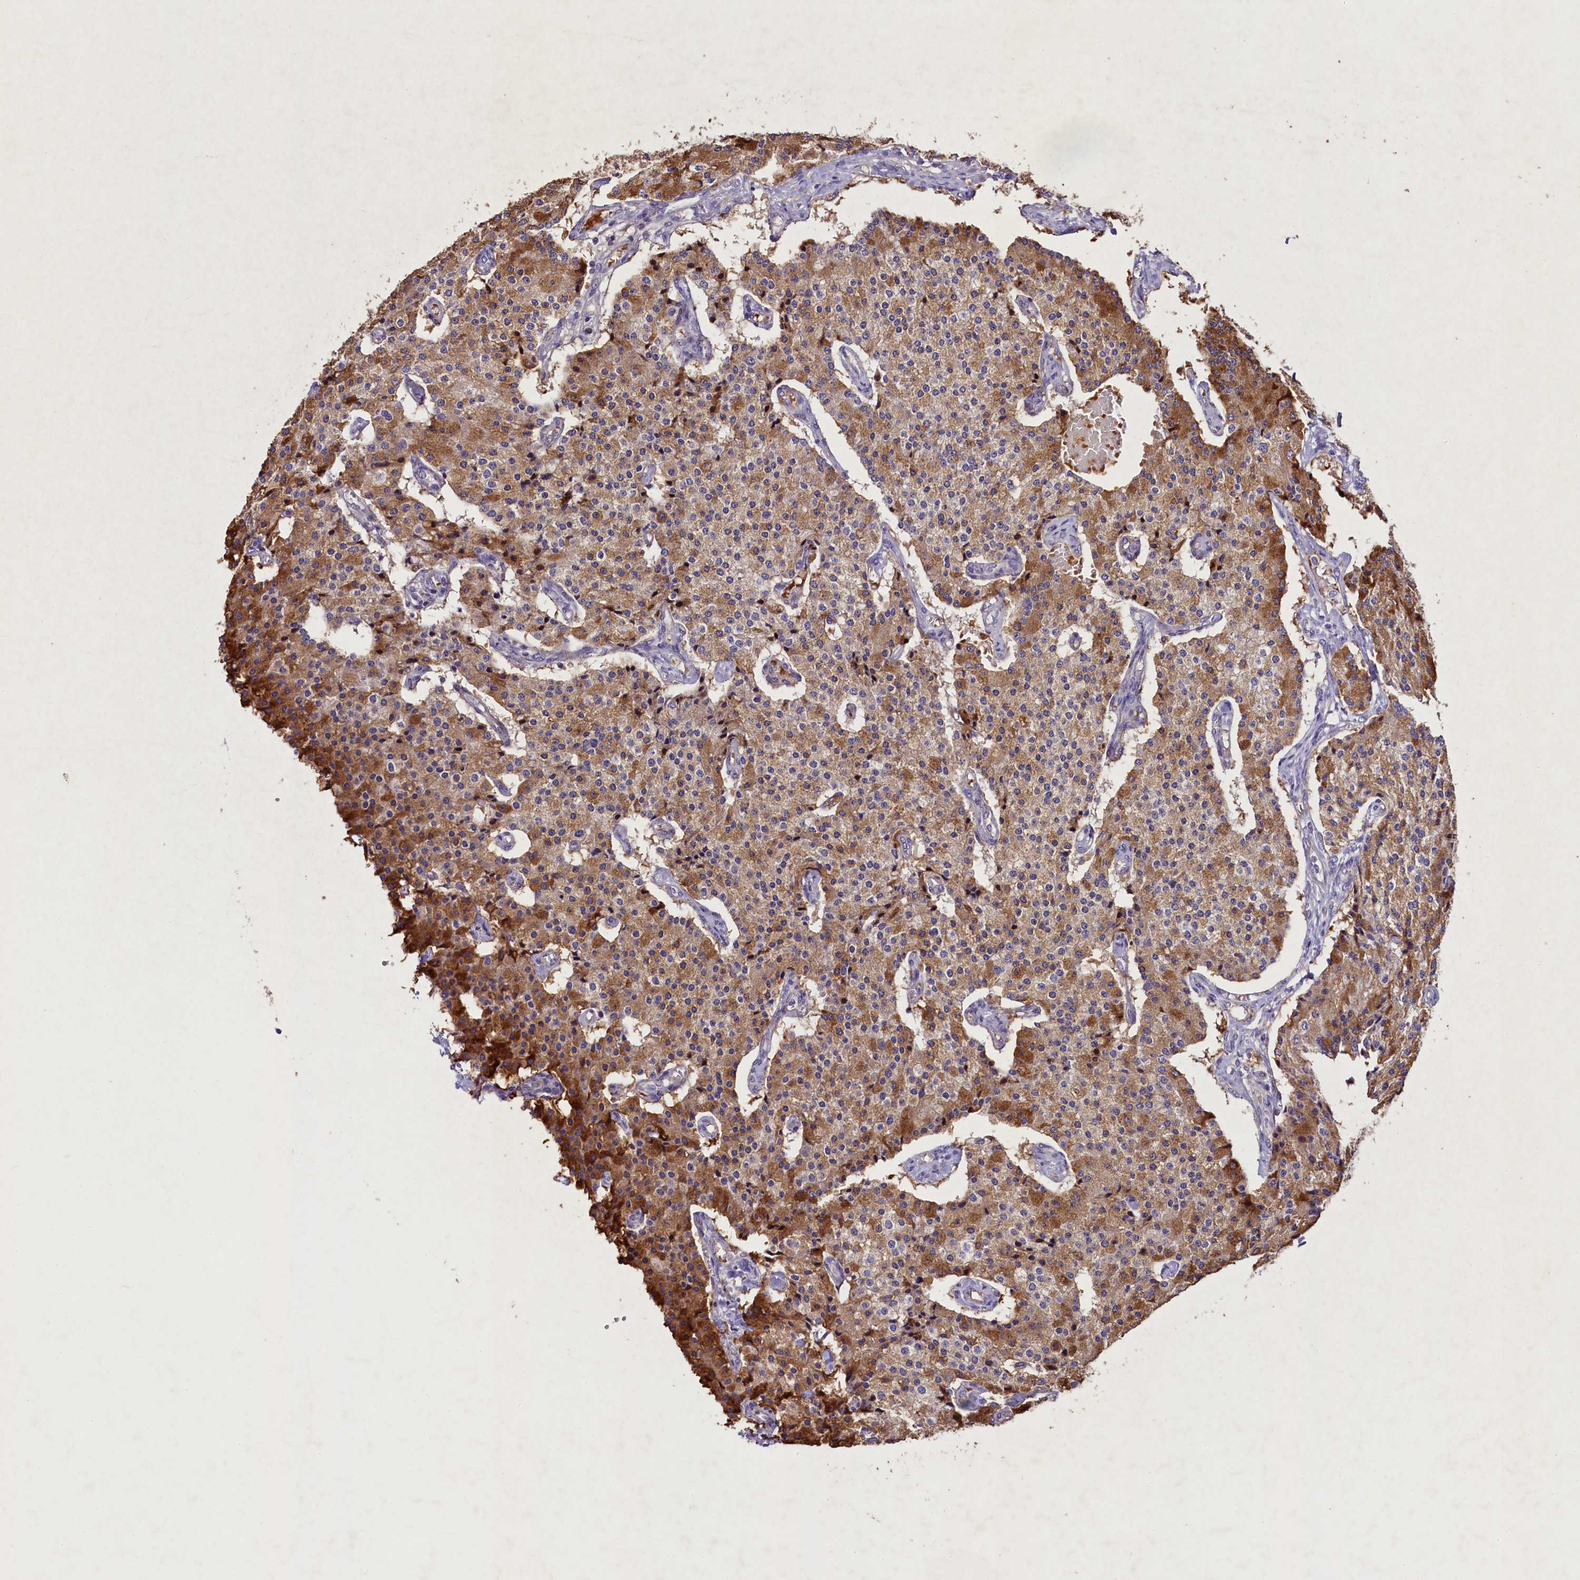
{"staining": {"intensity": "moderate", "quantity": ">75%", "location": "cytoplasmic/membranous"}, "tissue": "carcinoid", "cell_type": "Tumor cells", "image_type": "cancer", "snomed": [{"axis": "morphology", "description": "Carcinoid, malignant, NOS"}, {"axis": "topography", "description": "Colon"}], "caption": "Carcinoid (malignant) stained for a protein reveals moderate cytoplasmic/membranous positivity in tumor cells.", "gene": "FXYD6", "patient": {"sex": "female", "age": 52}}